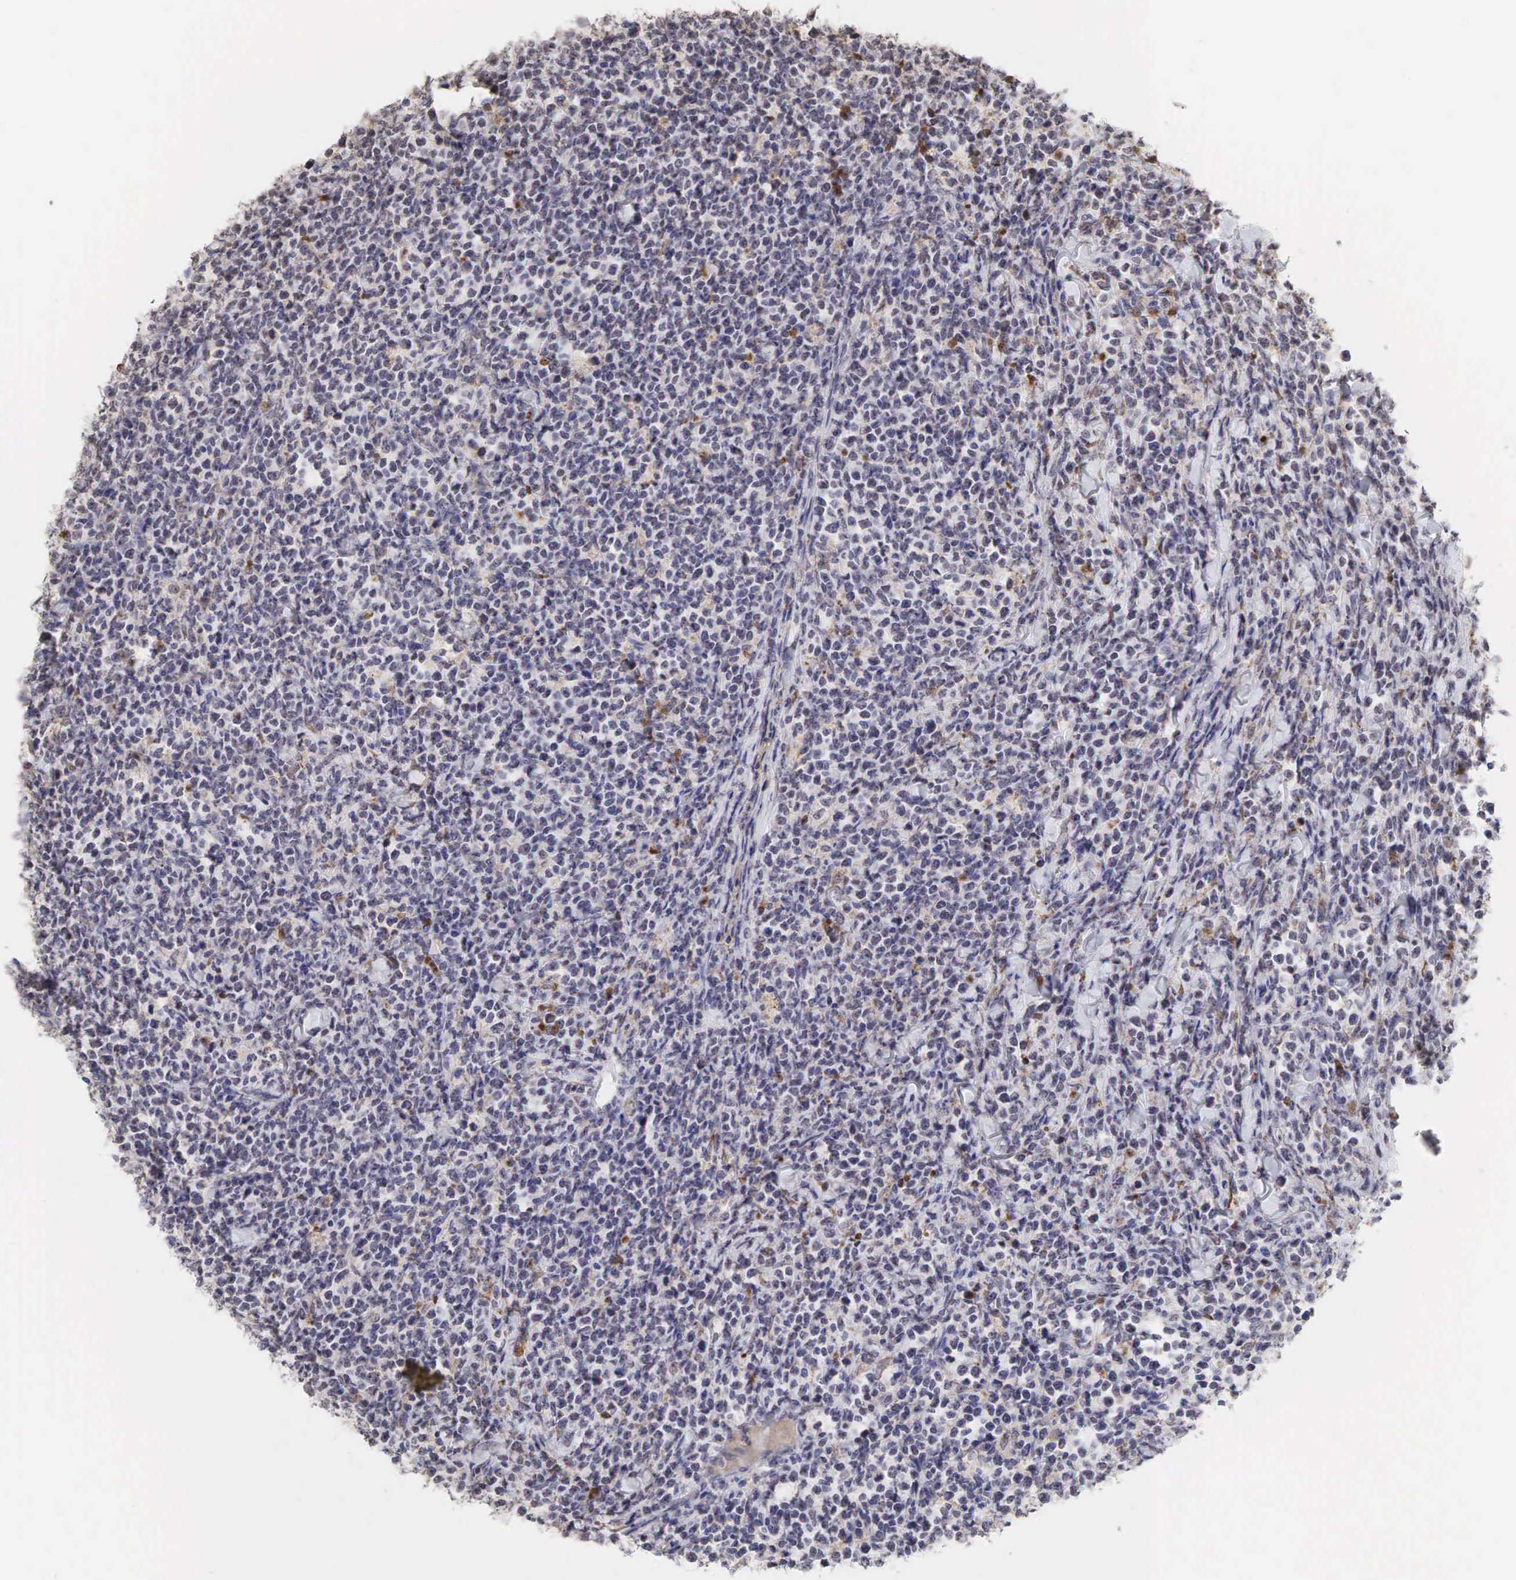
{"staining": {"intensity": "weak", "quantity": "<25%", "location": "cytoplasmic/membranous,nuclear"}, "tissue": "lymphoma", "cell_type": "Tumor cells", "image_type": "cancer", "snomed": [{"axis": "morphology", "description": "Malignant lymphoma, non-Hodgkin's type, High grade"}, {"axis": "topography", "description": "Small intestine"}, {"axis": "topography", "description": "Colon"}], "caption": "A photomicrograph of high-grade malignant lymphoma, non-Hodgkin's type stained for a protein exhibits no brown staining in tumor cells.", "gene": "DKC1", "patient": {"sex": "male", "age": 8}}